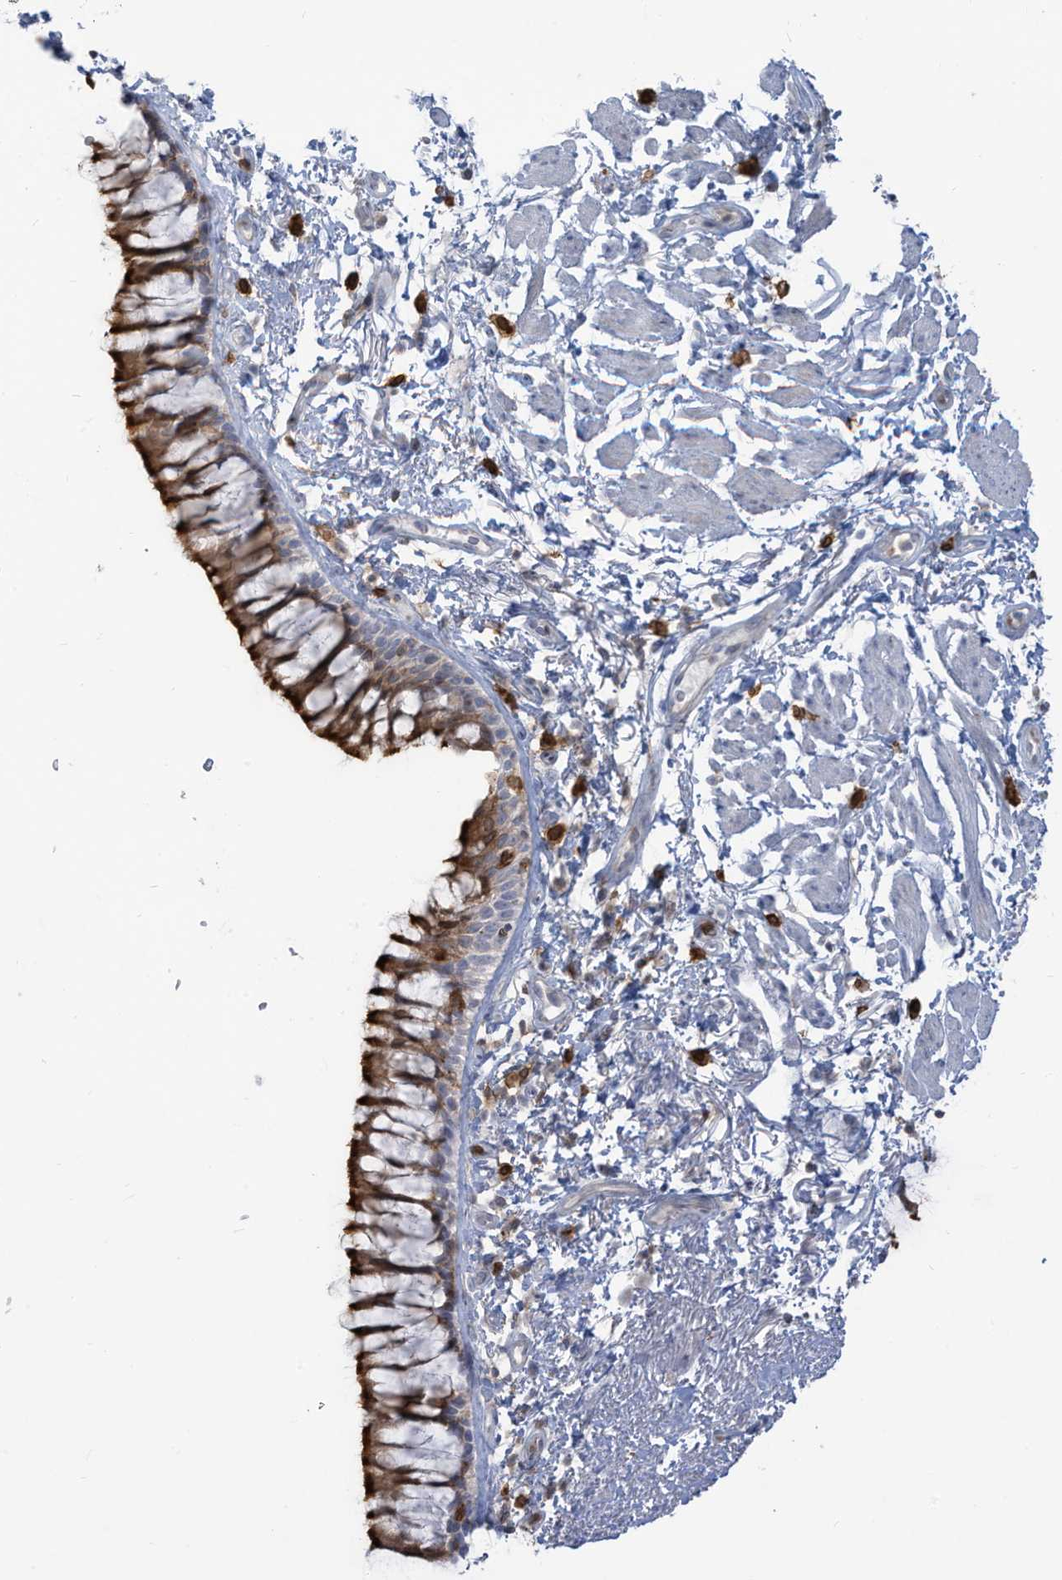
{"staining": {"intensity": "strong", "quantity": "25%-75%", "location": "cytoplasmic/membranous"}, "tissue": "bronchus", "cell_type": "Respiratory epithelial cells", "image_type": "normal", "snomed": [{"axis": "morphology", "description": "Normal tissue, NOS"}, {"axis": "topography", "description": "Cartilage tissue"}, {"axis": "topography", "description": "Bronchus"}], "caption": "Bronchus stained with a brown dye displays strong cytoplasmic/membranous positive expression in approximately 25%-75% of respiratory epithelial cells.", "gene": "NOTO", "patient": {"sex": "female", "age": 73}}